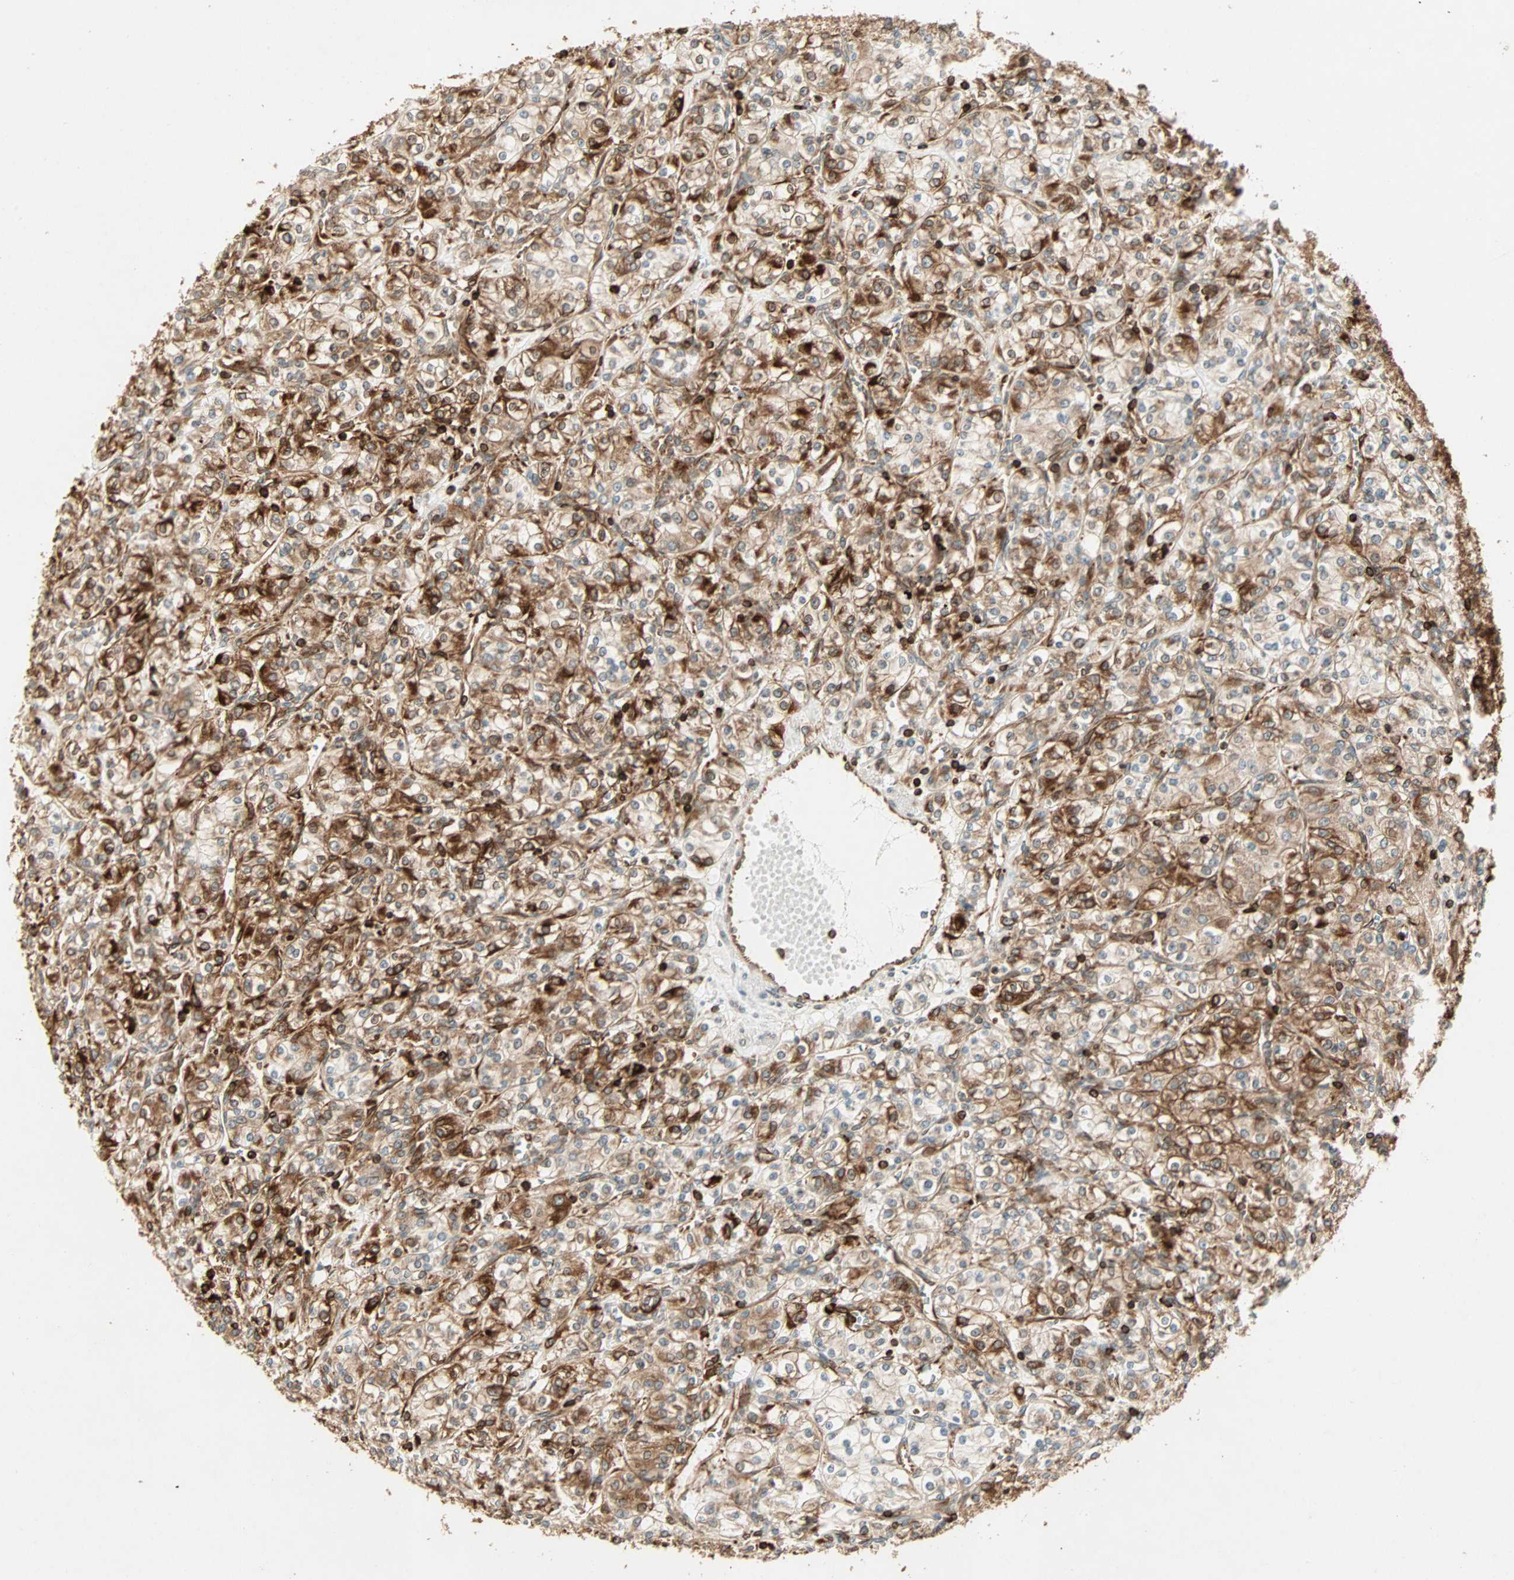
{"staining": {"intensity": "strong", "quantity": ">75%", "location": "cytoplasmic/membranous"}, "tissue": "renal cancer", "cell_type": "Tumor cells", "image_type": "cancer", "snomed": [{"axis": "morphology", "description": "Adenocarcinoma, NOS"}, {"axis": "topography", "description": "Kidney"}], "caption": "A brown stain shows strong cytoplasmic/membranous positivity of a protein in human renal cancer tumor cells.", "gene": "TAPBP", "patient": {"sex": "male", "age": 77}}